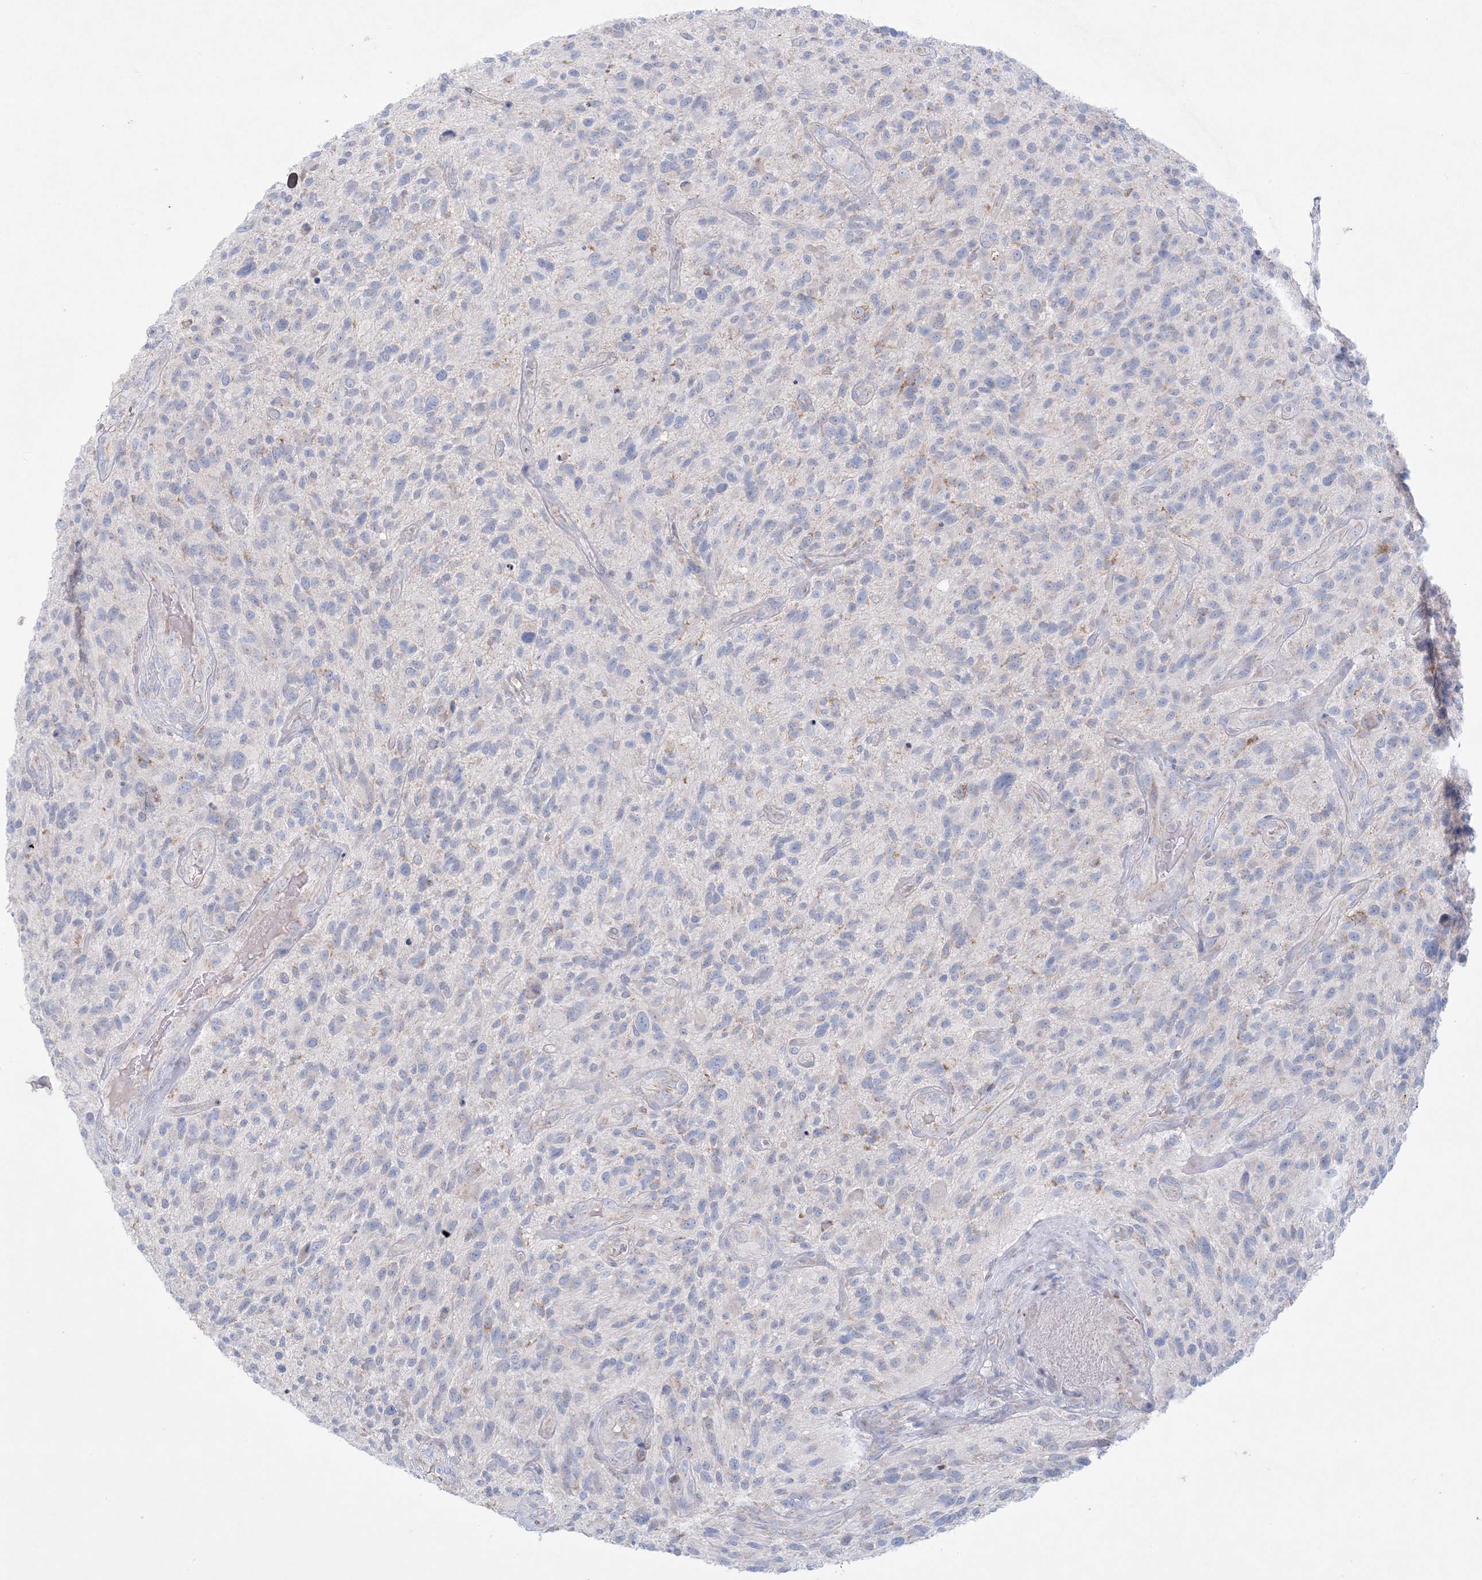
{"staining": {"intensity": "negative", "quantity": "none", "location": "none"}, "tissue": "glioma", "cell_type": "Tumor cells", "image_type": "cancer", "snomed": [{"axis": "morphology", "description": "Glioma, malignant, High grade"}, {"axis": "topography", "description": "Brain"}], "caption": "High magnification brightfield microscopy of malignant glioma (high-grade) stained with DAB (brown) and counterstained with hematoxylin (blue): tumor cells show no significant expression. (Brightfield microscopy of DAB immunohistochemistry at high magnification).", "gene": "KCTD6", "patient": {"sex": "male", "age": 47}}